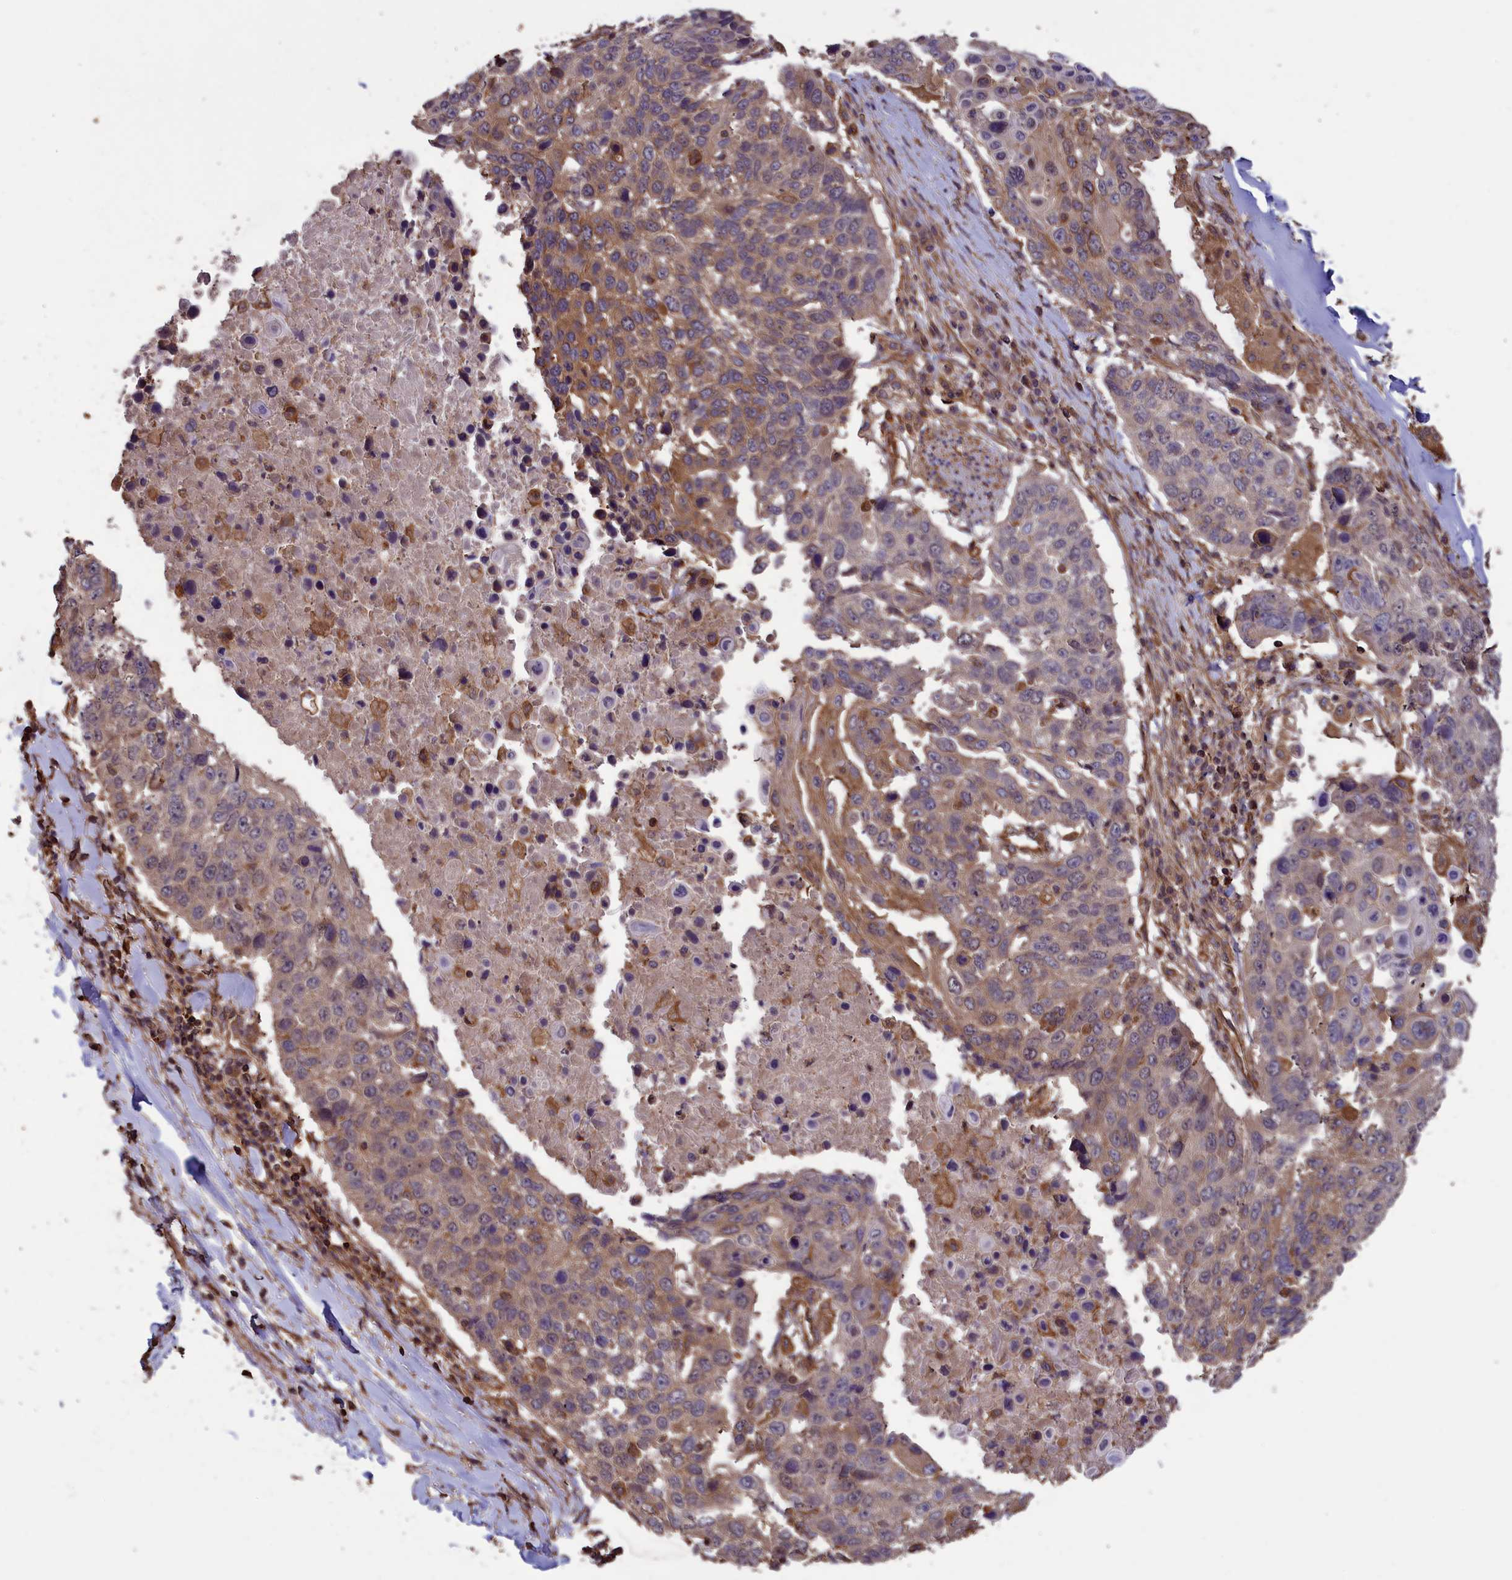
{"staining": {"intensity": "moderate", "quantity": "<25%", "location": "cytoplasmic/membranous"}, "tissue": "lung cancer", "cell_type": "Tumor cells", "image_type": "cancer", "snomed": [{"axis": "morphology", "description": "Squamous cell carcinoma, NOS"}, {"axis": "topography", "description": "Lung"}], "caption": "DAB (3,3'-diaminobenzidine) immunohistochemical staining of lung squamous cell carcinoma shows moderate cytoplasmic/membranous protein staining in about <25% of tumor cells.", "gene": "DAPK3", "patient": {"sex": "male", "age": 66}}